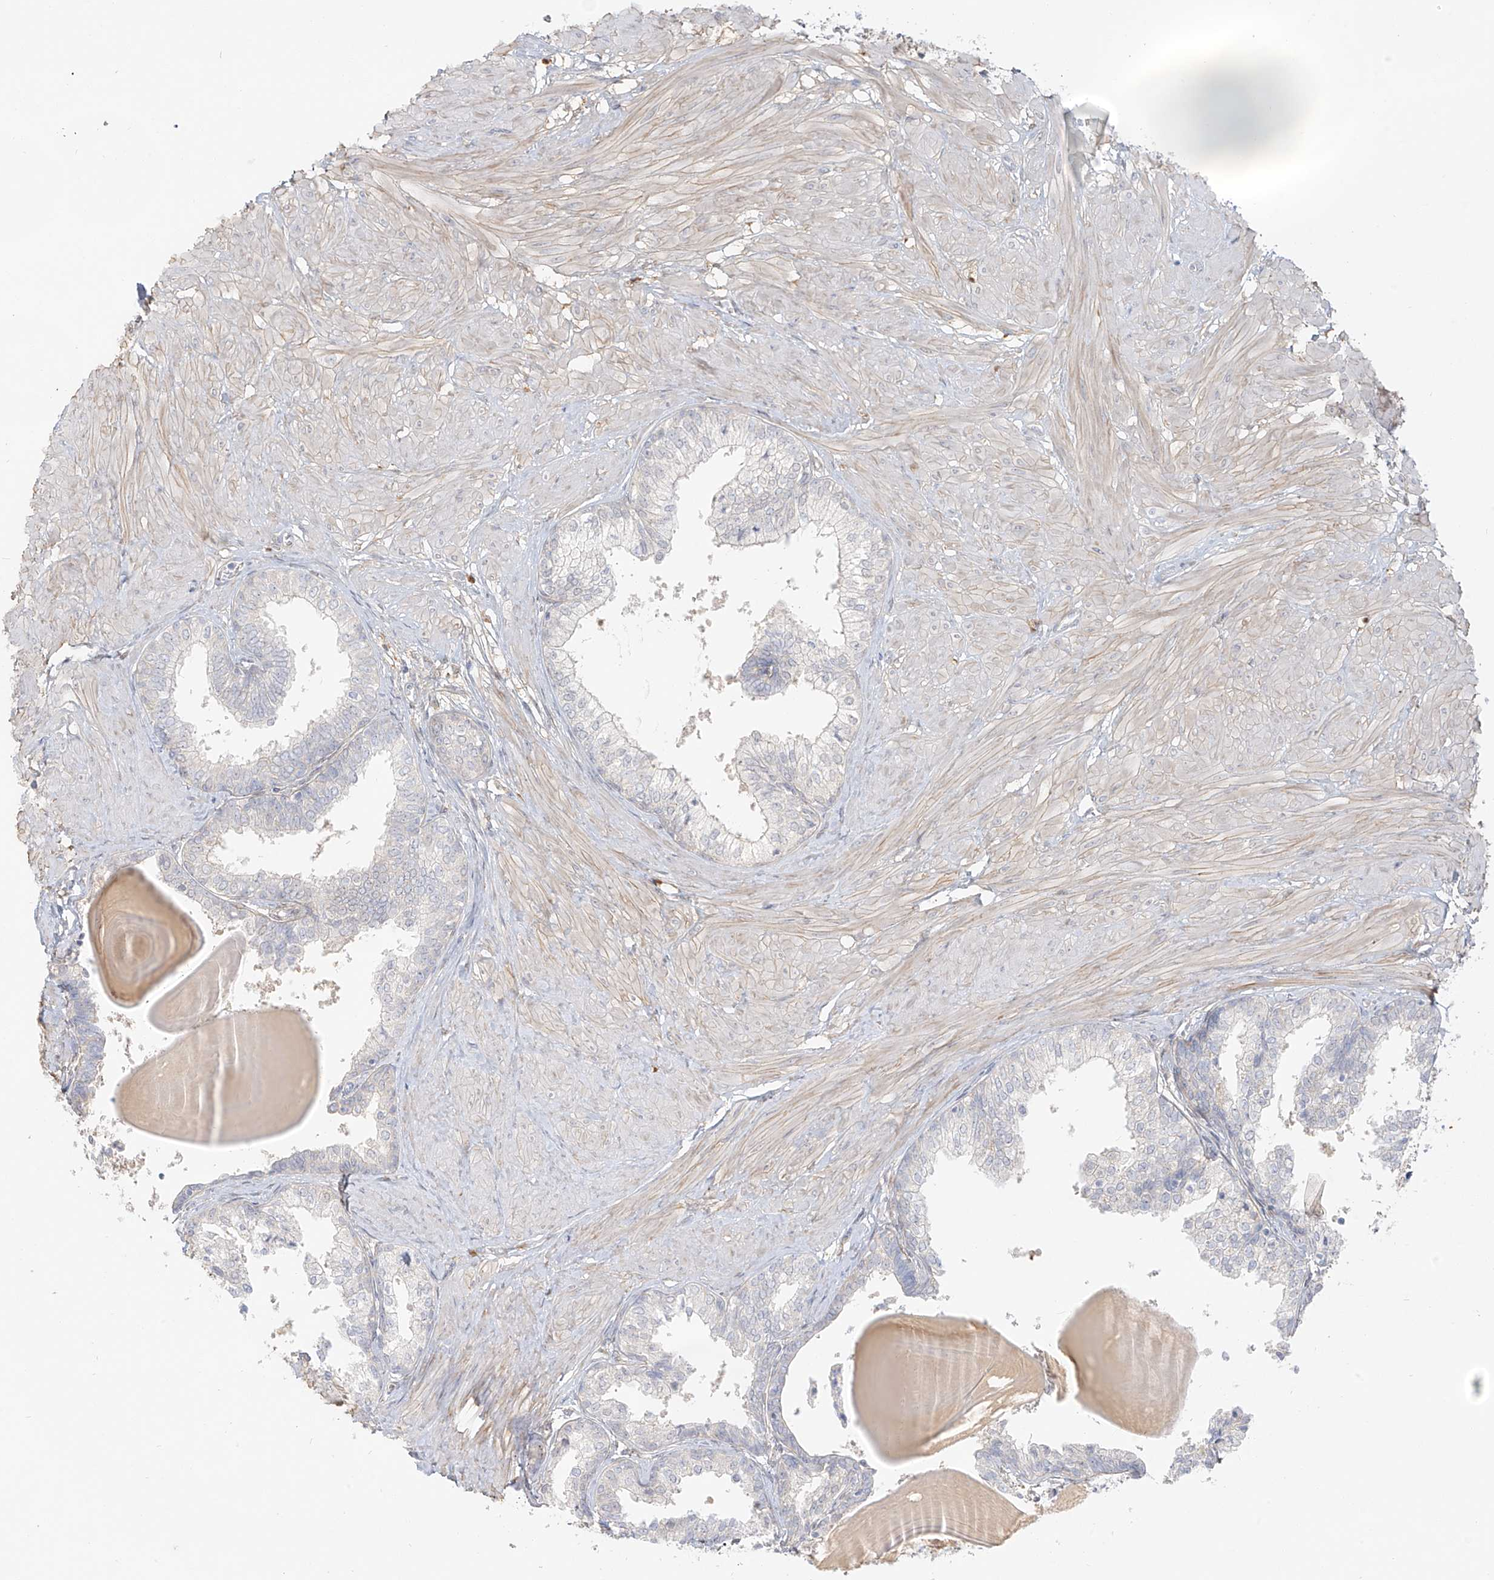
{"staining": {"intensity": "weak", "quantity": "<25%", "location": "cytoplasmic/membranous"}, "tissue": "prostate", "cell_type": "Glandular cells", "image_type": "normal", "snomed": [{"axis": "morphology", "description": "Normal tissue, NOS"}, {"axis": "topography", "description": "Prostate"}], "caption": "The IHC image has no significant staining in glandular cells of prostate.", "gene": "UPK1B", "patient": {"sex": "male", "age": 48}}